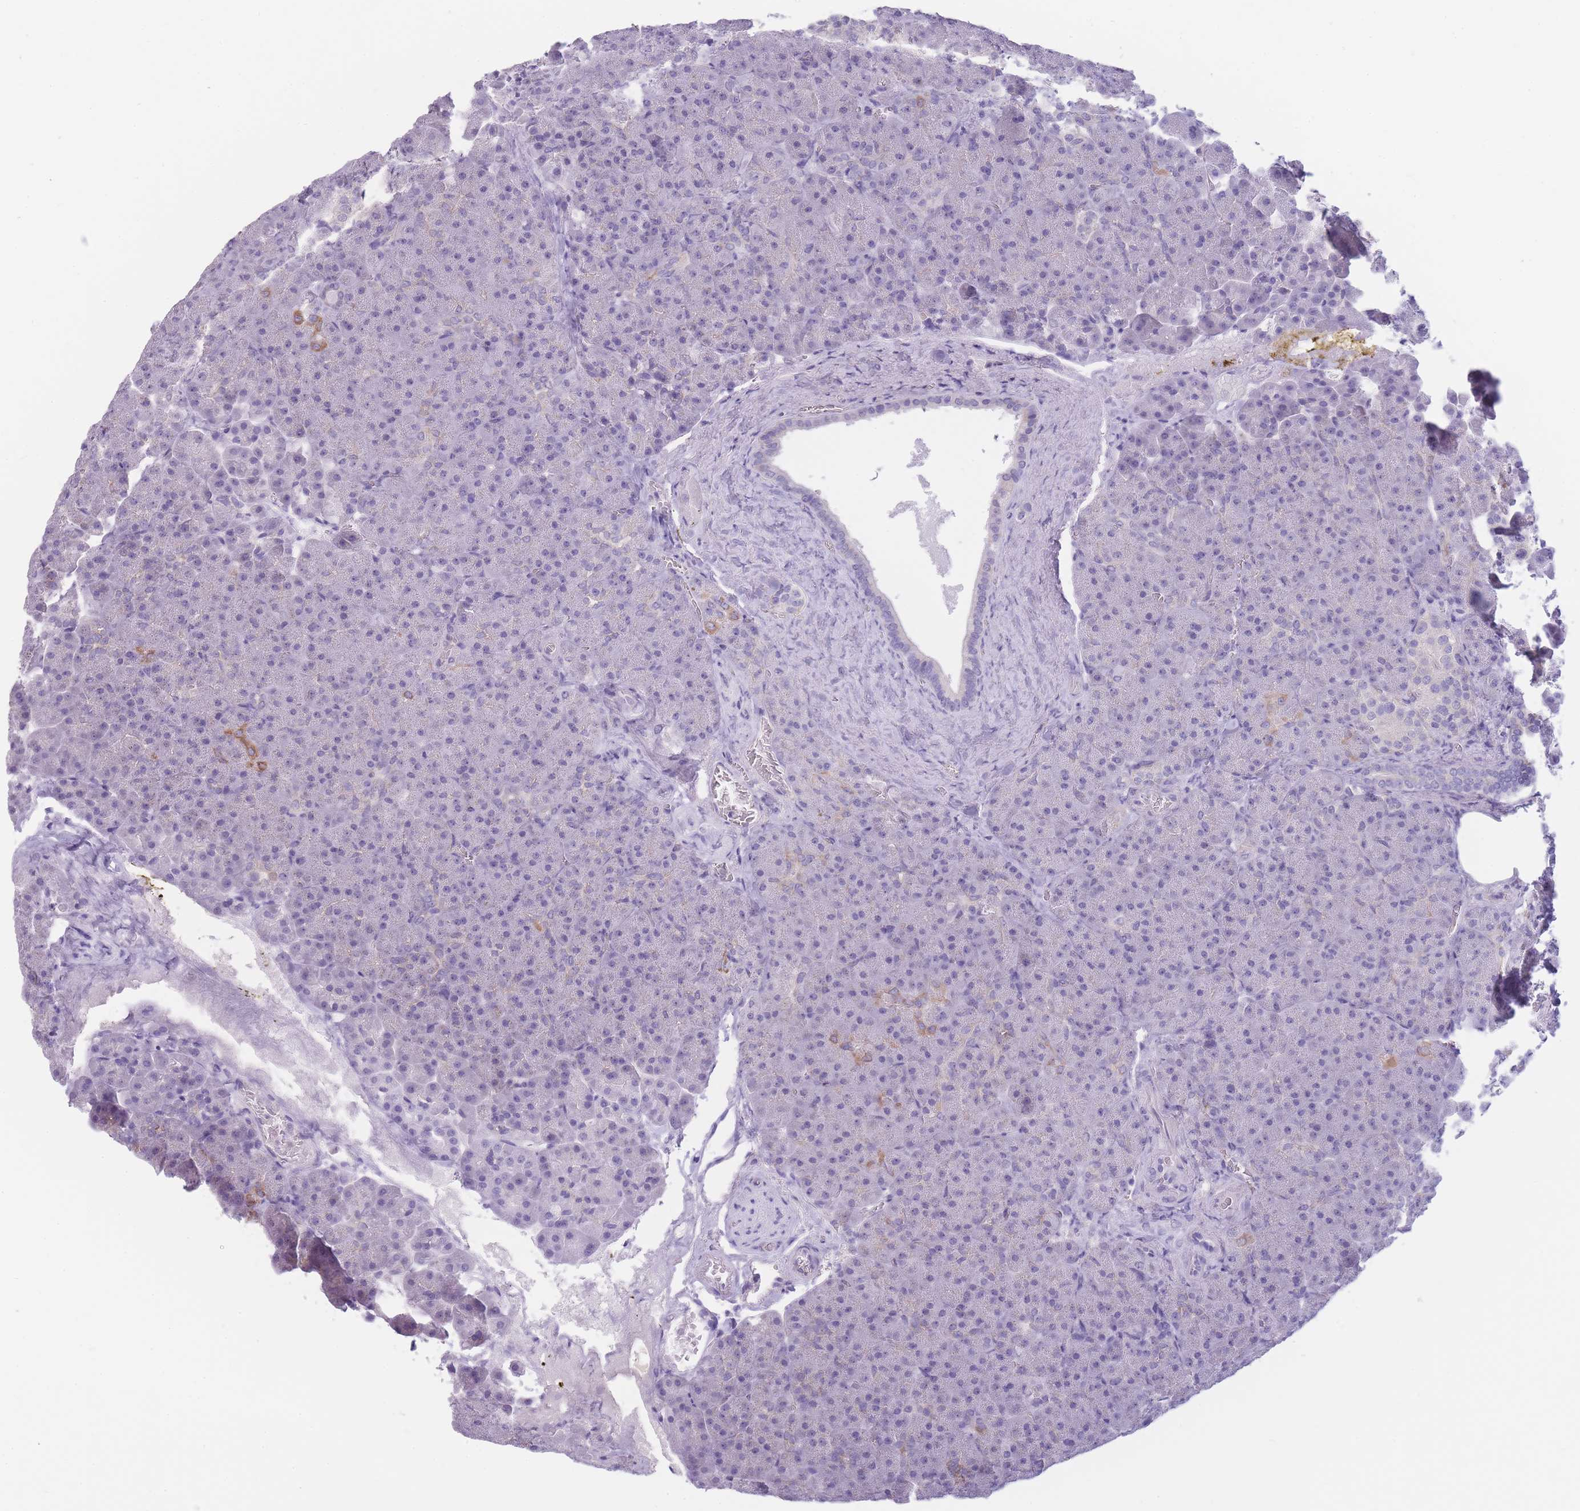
{"staining": {"intensity": "moderate", "quantity": "<25%", "location": "cytoplasmic/membranous"}, "tissue": "pancreas", "cell_type": "Exocrine glandular cells", "image_type": "normal", "snomed": [{"axis": "morphology", "description": "Normal tissue, NOS"}, {"axis": "topography", "description": "Pancreas"}], "caption": "IHC (DAB) staining of normal pancreas exhibits moderate cytoplasmic/membranous protein expression in approximately <25% of exocrine glandular cells.", "gene": "DCANP1", "patient": {"sex": "female", "age": 74}}